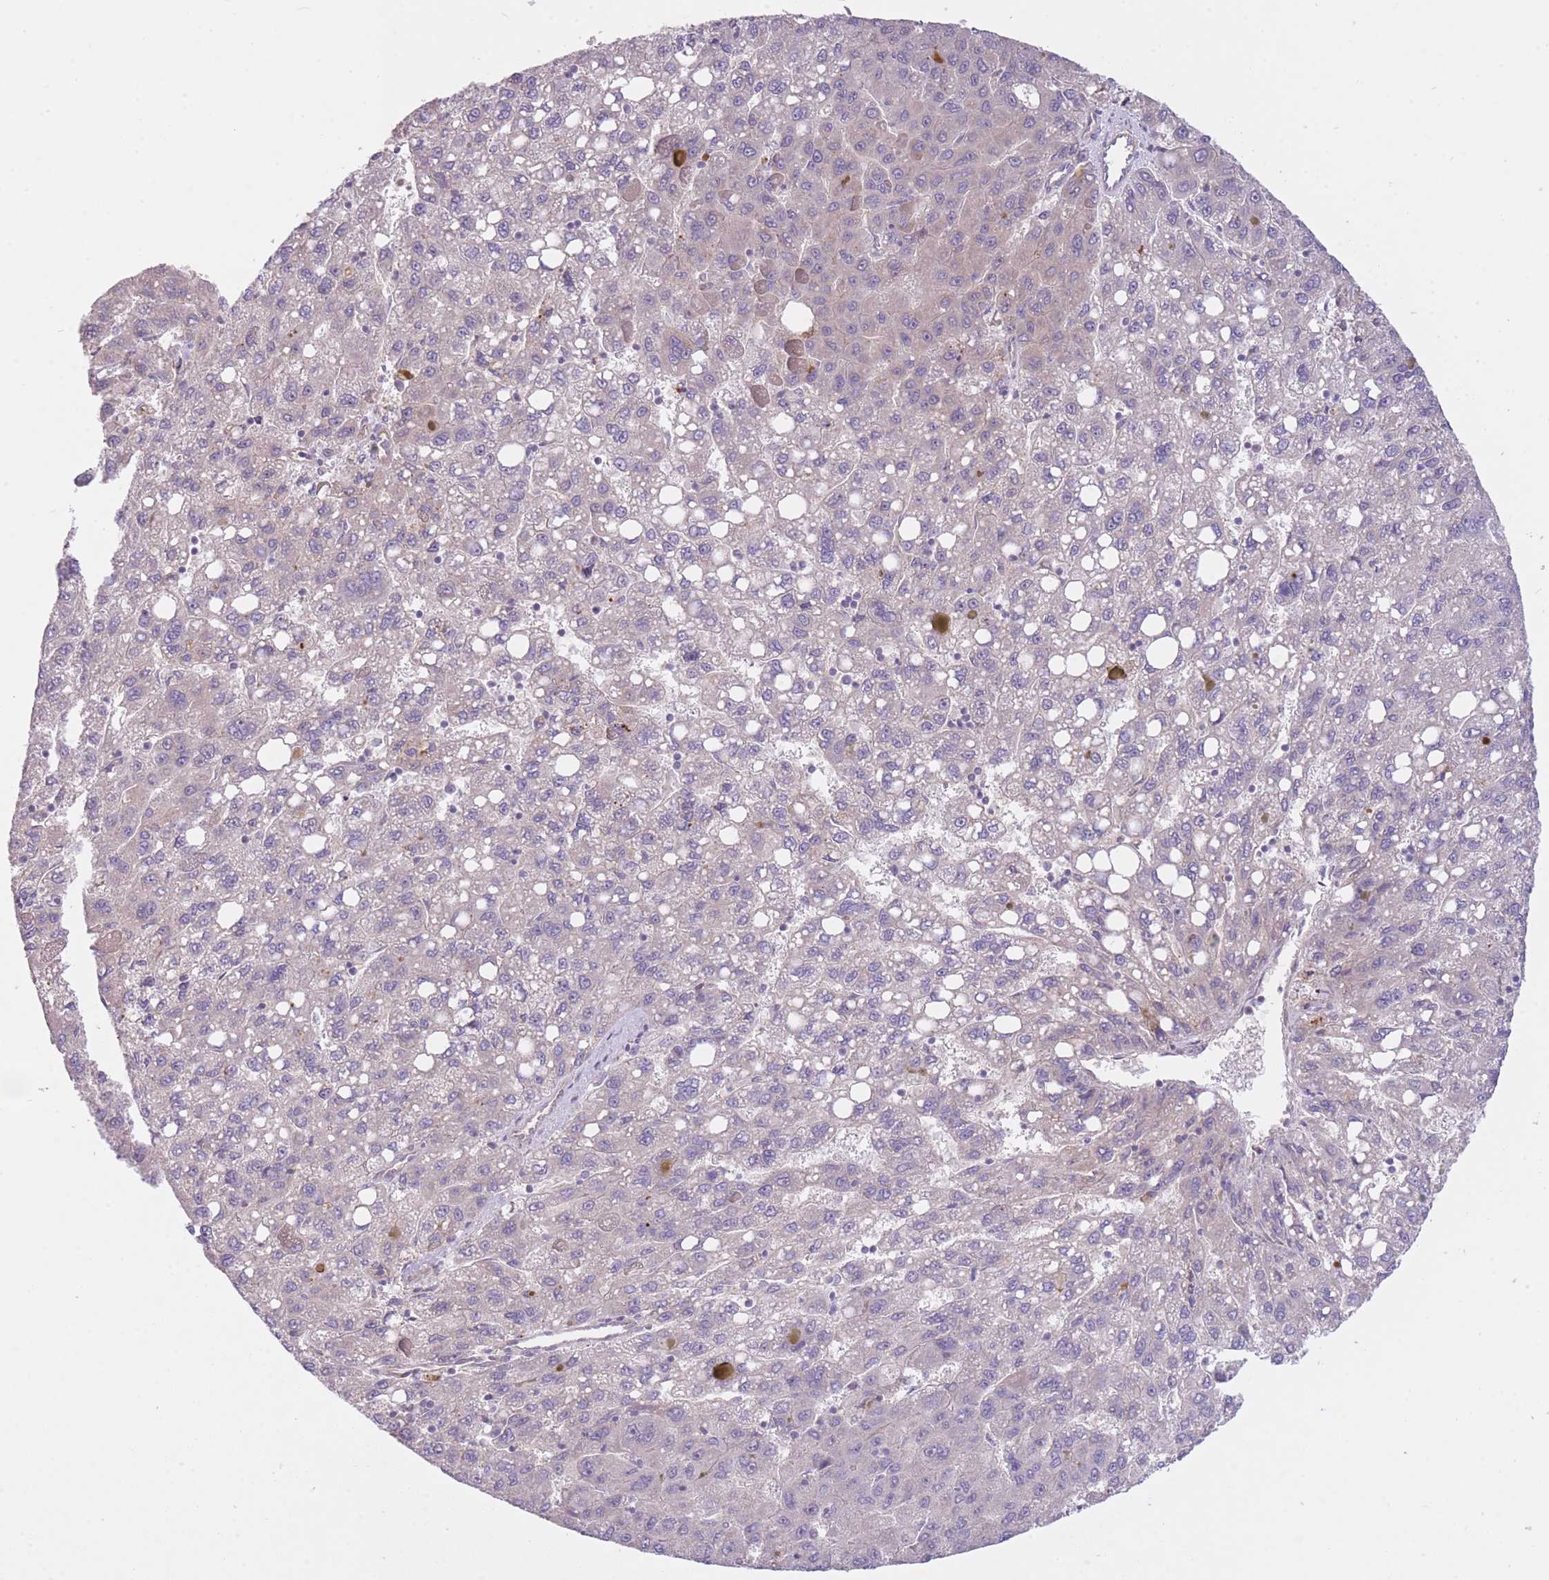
{"staining": {"intensity": "negative", "quantity": "none", "location": "none"}, "tissue": "liver cancer", "cell_type": "Tumor cells", "image_type": "cancer", "snomed": [{"axis": "morphology", "description": "Carcinoma, Hepatocellular, NOS"}, {"axis": "topography", "description": "Liver"}], "caption": "Histopathology image shows no significant protein positivity in tumor cells of liver cancer.", "gene": "REV1", "patient": {"sex": "female", "age": 82}}